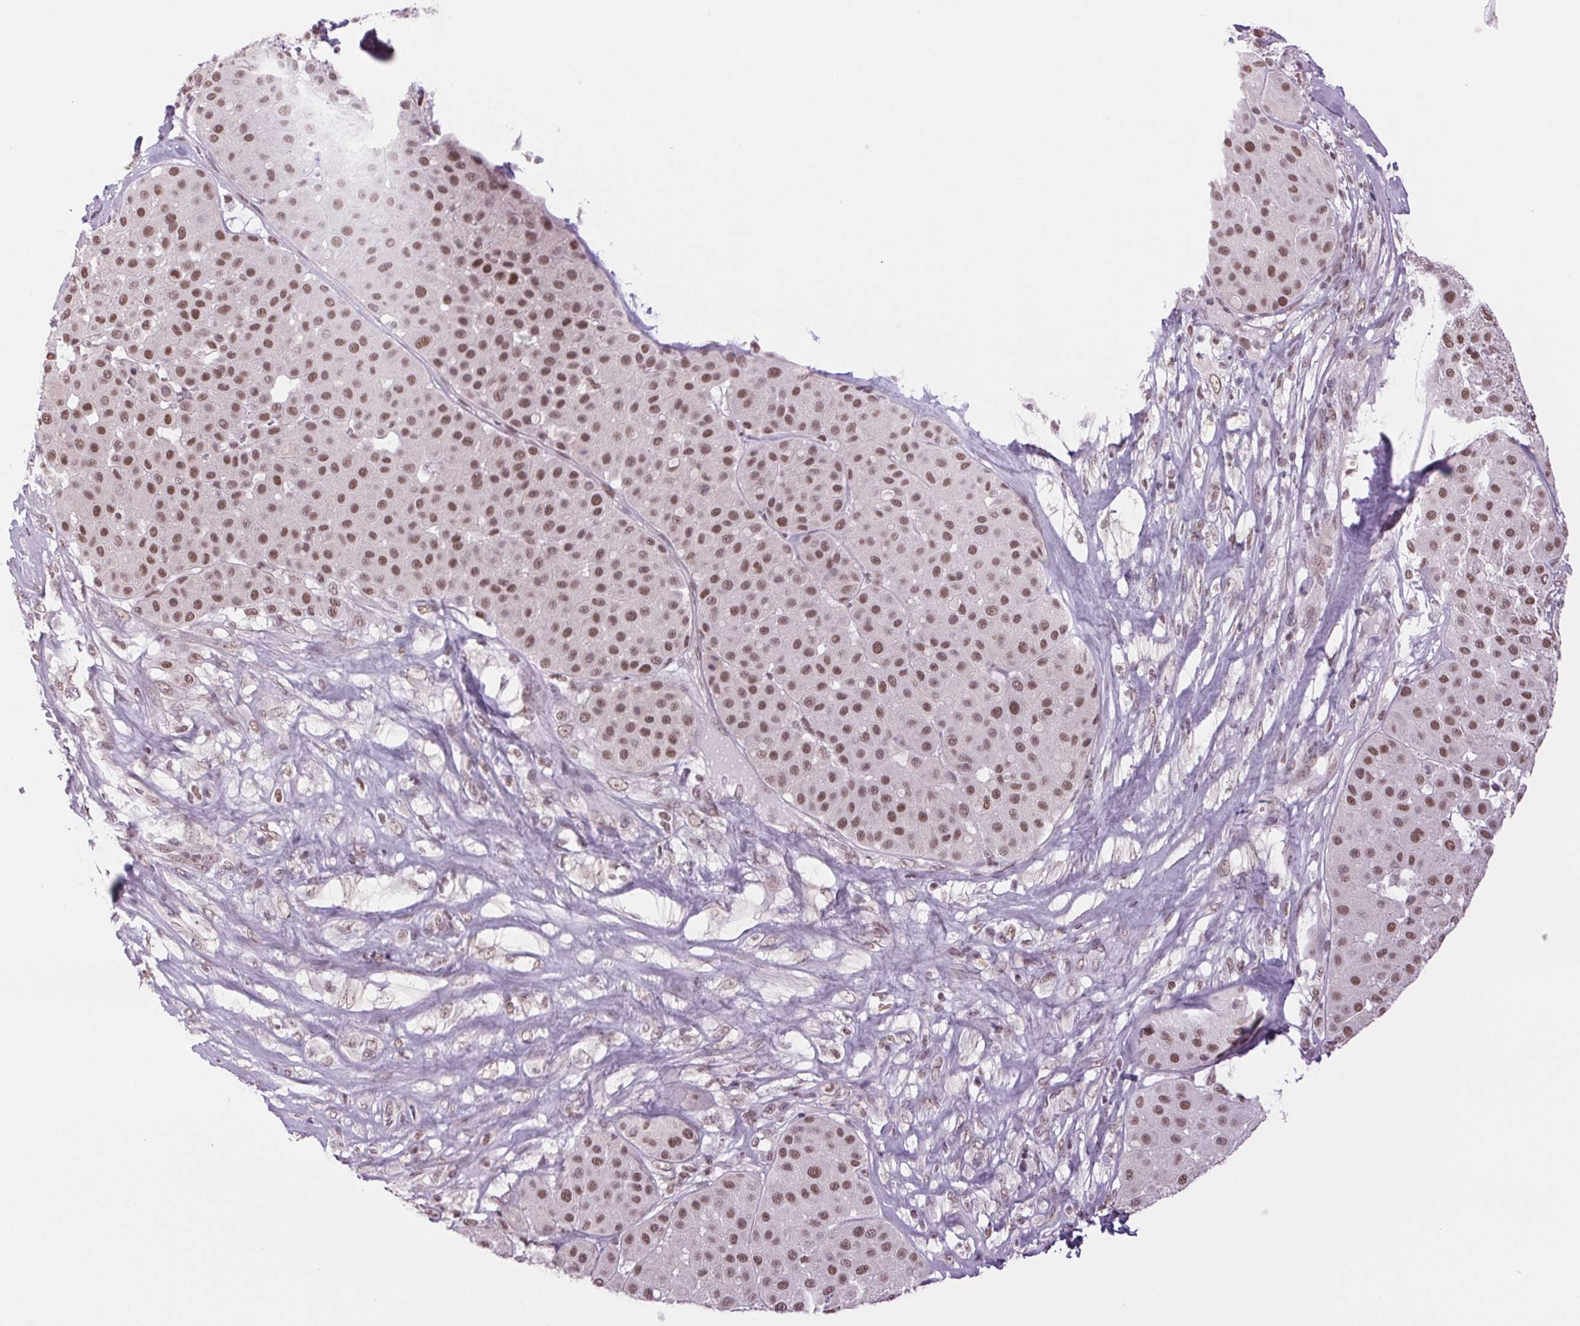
{"staining": {"intensity": "moderate", "quantity": ">75%", "location": "nuclear"}, "tissue": "melanoma", "cell_type": "Tumor cells", "image_type": "cancer", "snomed": [{"axis": "morphology", "description": "Malignant melanoma, Metastatic site"}, {"axis": "topography", "description": "Smooth muscle"}], "caption": "The micrograph demonstrates immunohistochemical staining of melanoma. There is moderate nuclear staining is present in about >75% of tumor cells.", "gene": "RPRD1B", "patient": {"sex": "male", "age": 41}}